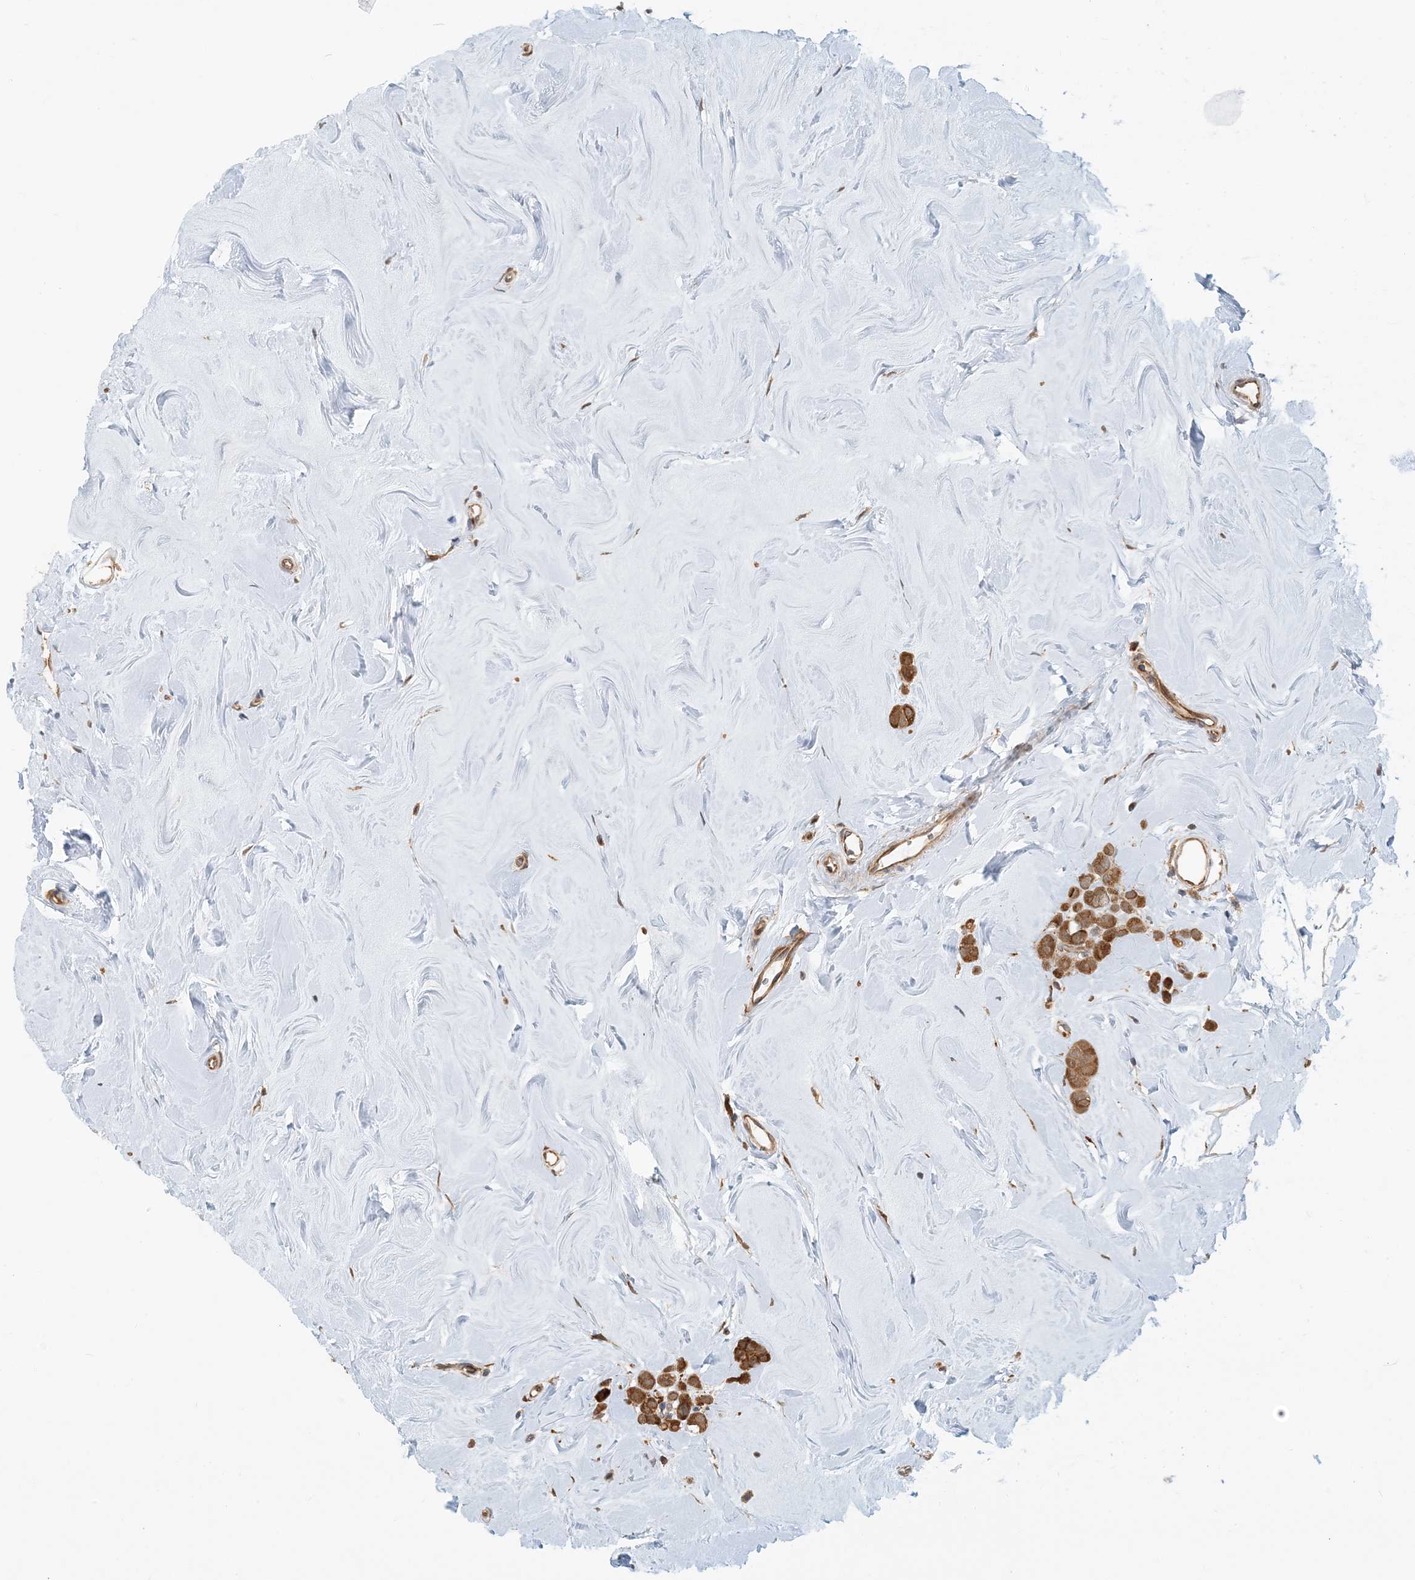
{"staining": {"intensity": "moderate", "quantity": ">75%", "location": "cytoplasmic/membranous"}, "tissue": "breast cancer", "cell_type": "Tumor cells", "image_type": "cancer", "snomed": [{"axis": "morphology", "description": "Lobular carcinoma"}, {"axis": "topography", "description": "Breast"}], "caption": "Immunohistochemistry histopathology image of human breast cancer stained for a protein (brown), which displays medium levels of moderate cytoplasmic/membranous positivity in about >75% of tumor cells.", "gene": "HNMT", "patient": {"sex": "female", "age": 47}}